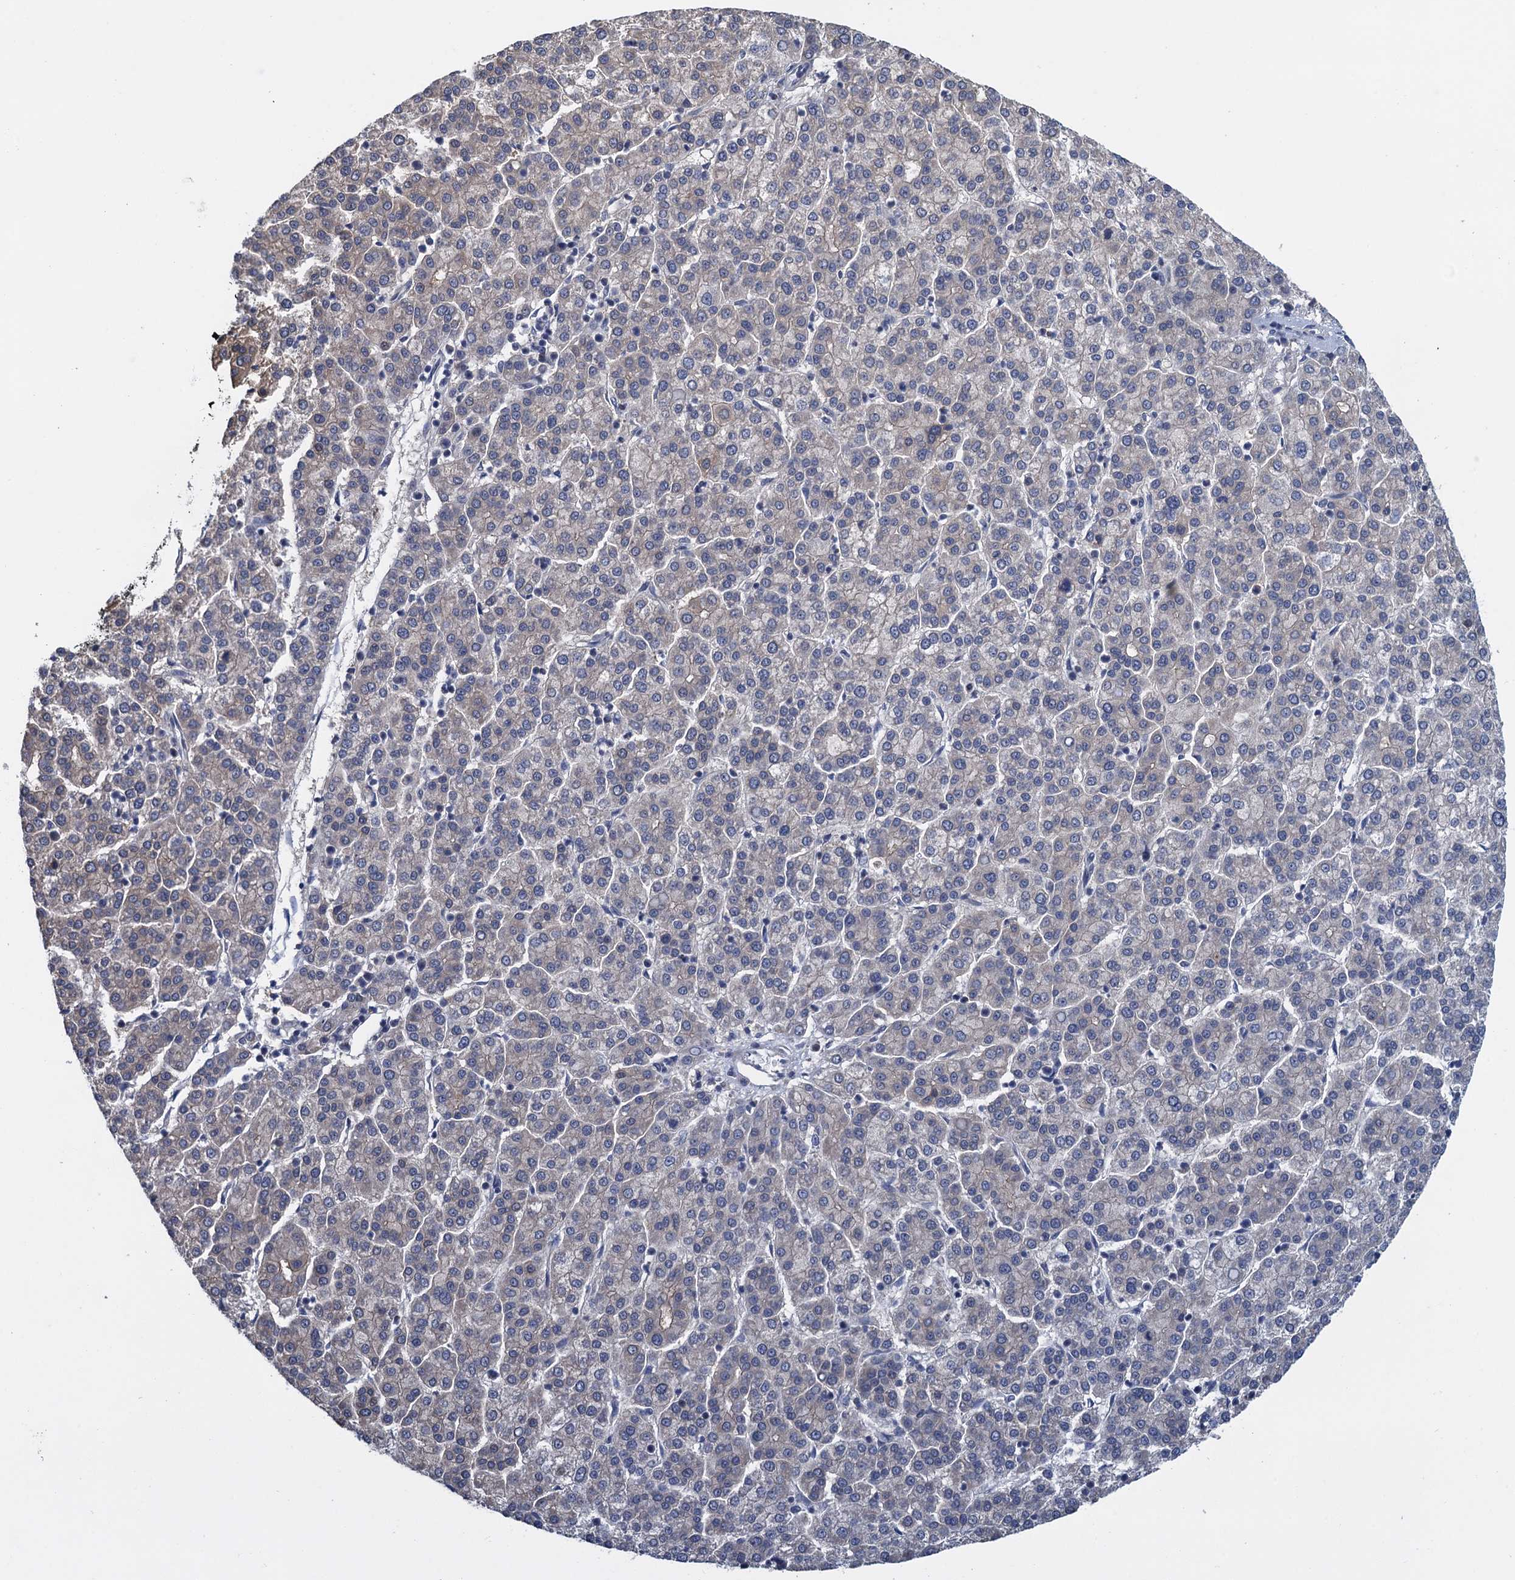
{"staining": {"intensity": "negative", "quantity": "none", "location": "none"}, "tissue": "liver cancer", "cell_type": "Tumor cells", "image_type": "cancer", "snomed": [{"axis": "morphology", "description": "Carcinoma, Hepatocellular, NOS"}, {"axis": "topography", "description": "Liver"}], "caption": "Photomicrograph shows no protein positivity in tumor cells of liver cancer (hepatocellular carcinoma) tissue.", "gene": "MRFAP1", "patient": {"sex": "female", "age": 58}}